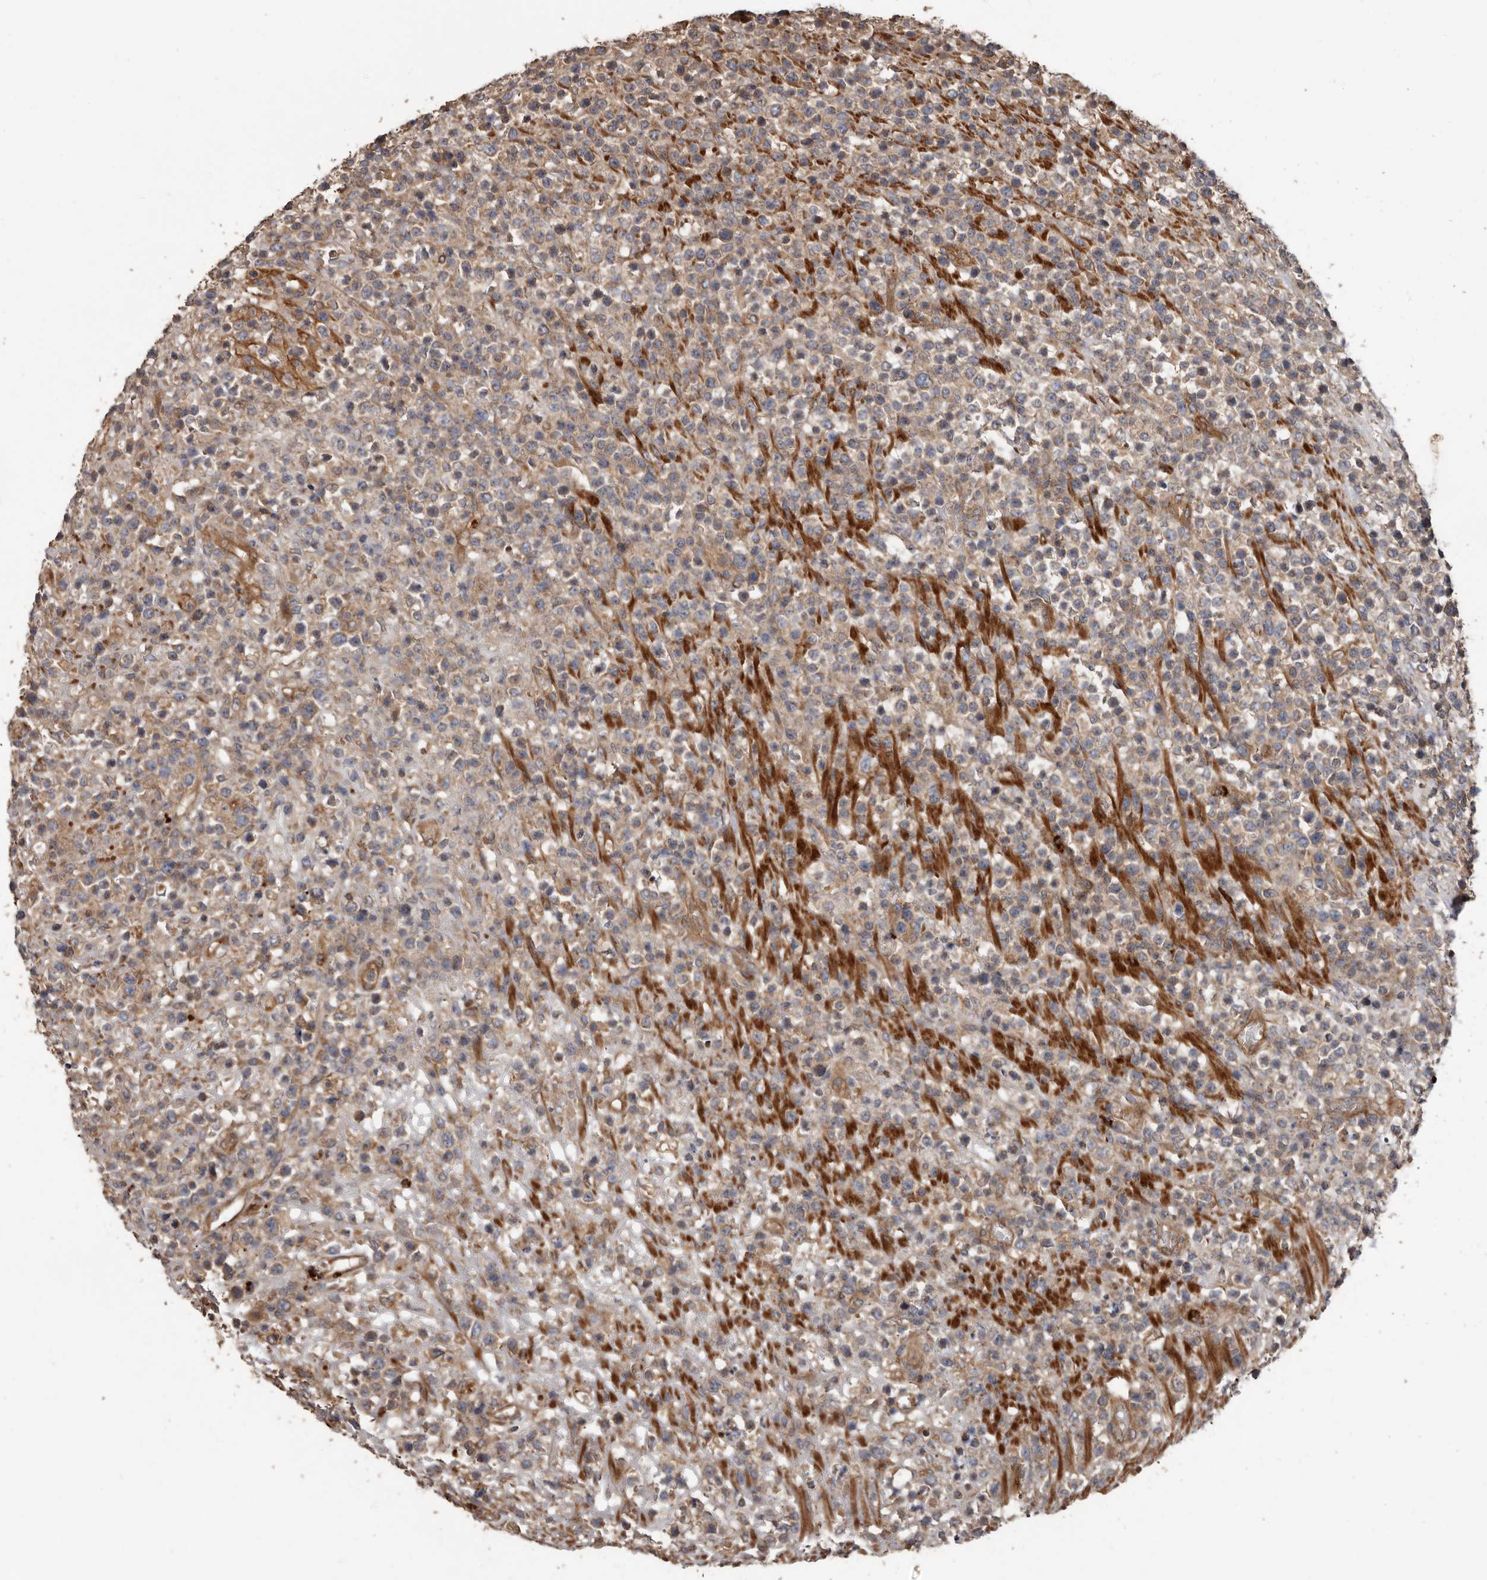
{"staining": {"intensity": "weak", "quantity": "25%-75%", "location": "cytoplasmic/membranous"}, "tissue": "lymphoma", "cell_type": "Tumor cells", "image_type": "cancer", "snomed": [{"axis": "morphology", "description": "Malignant lymphoma, non-Hodgkin's type, High grade"}, {"axis": "topography", "description": "Colon"}], "caption": "IHC histopathology image of malignant lymphoma, non-Hodgkin's type (high-grade) stained for a protein (brown), which displays low levels of weak cytoplasmic/membranous expression in about 25%-75% of tumor cells.", "gene": "ARHGEF5", "patient": {"sex": "female", "age": 53}}